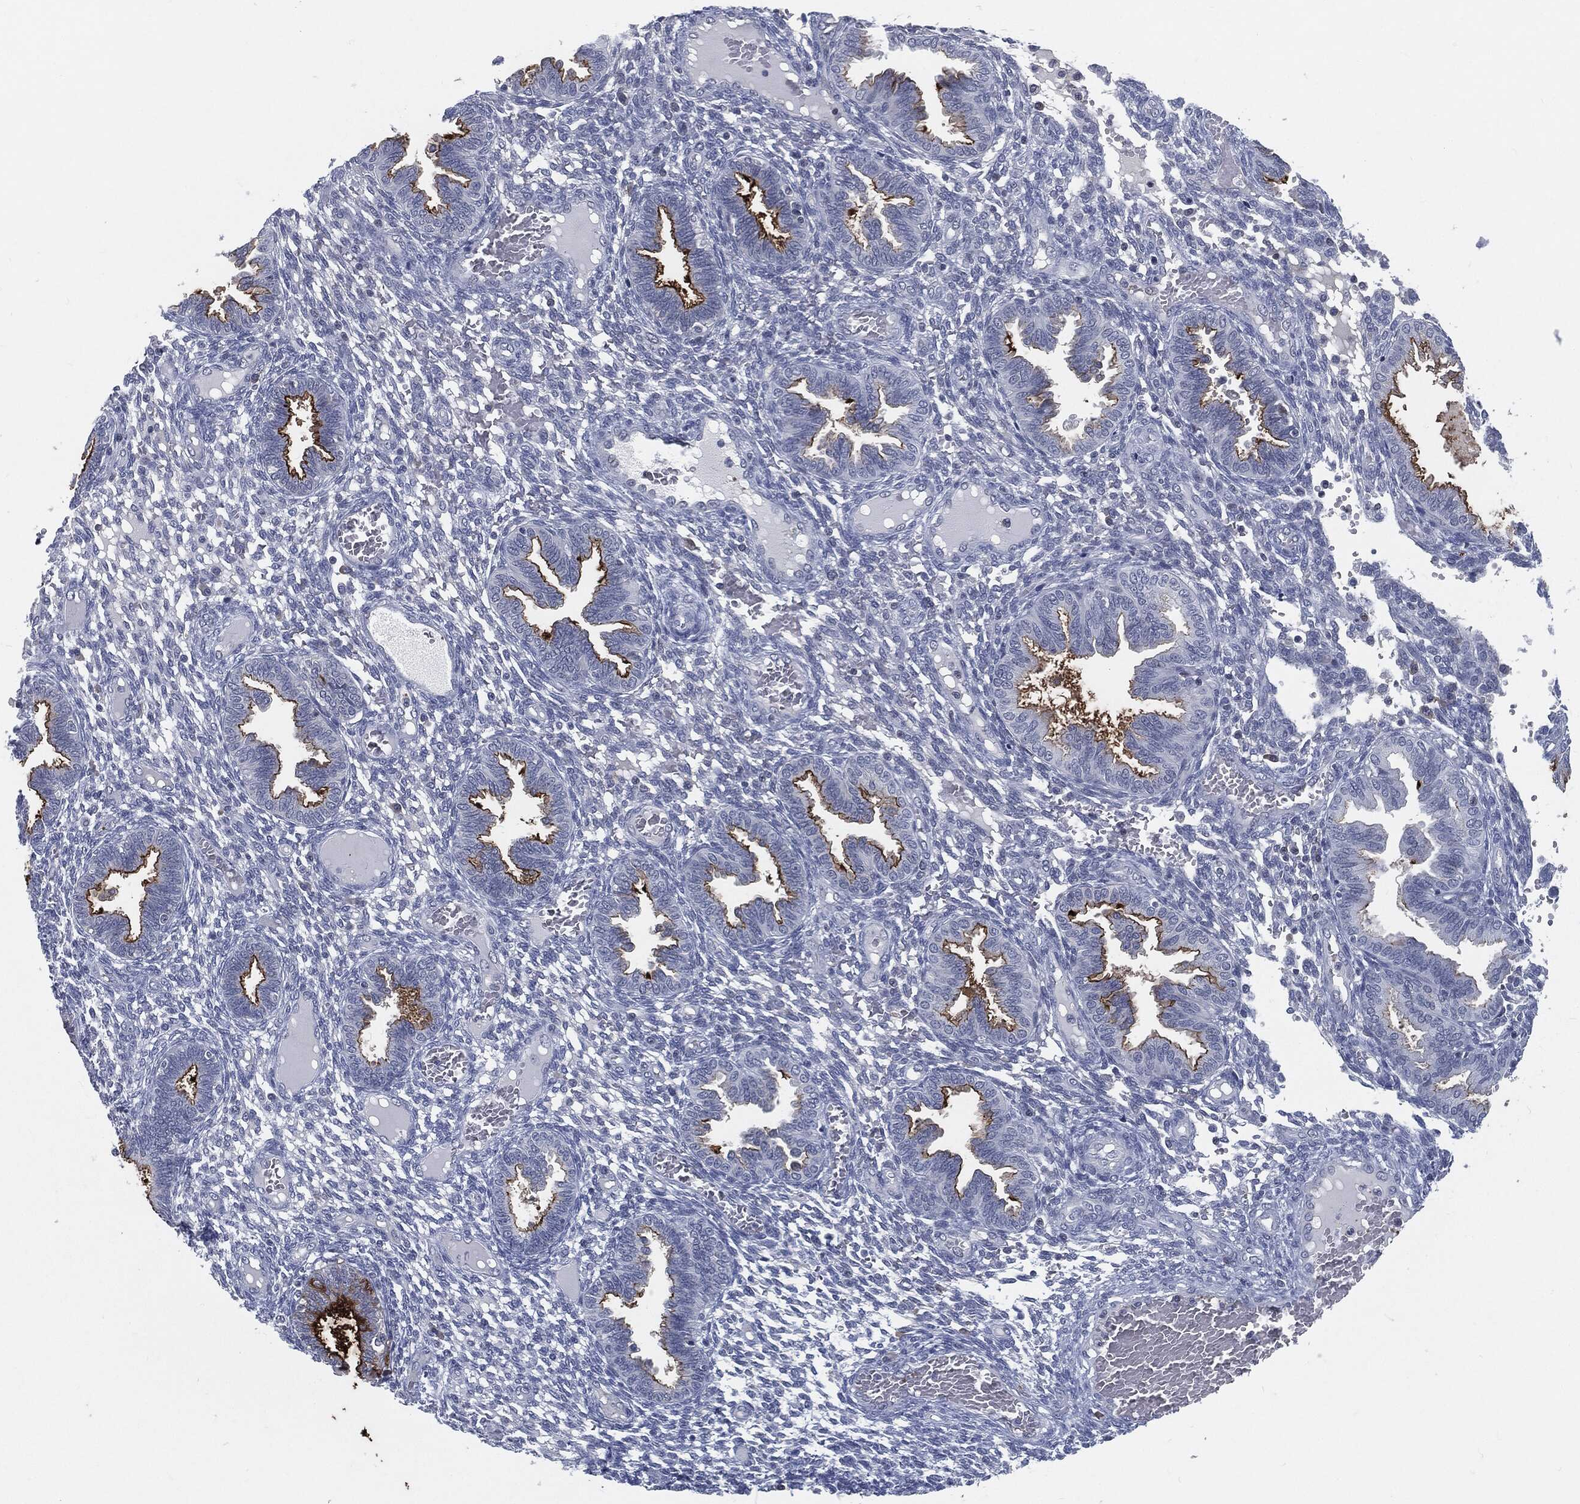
{"staining": {"intensity": "negative", "quantity": "none", "location": "none"}, "tissue": "endometrium", "cell_type": "Cells in endometrial stroma", "image_type": "normal", "snomed": [{"axis": "morphology", "description": "Normal tissue, NOS"}, {"axis": "topography", "description": "Endometrium"}], "caption": "The image exhibits no staining of cells in endometrial stroma in benign endometrium.", "gene": "PROM1", "patient": {"sex": "female", "age": 42}}